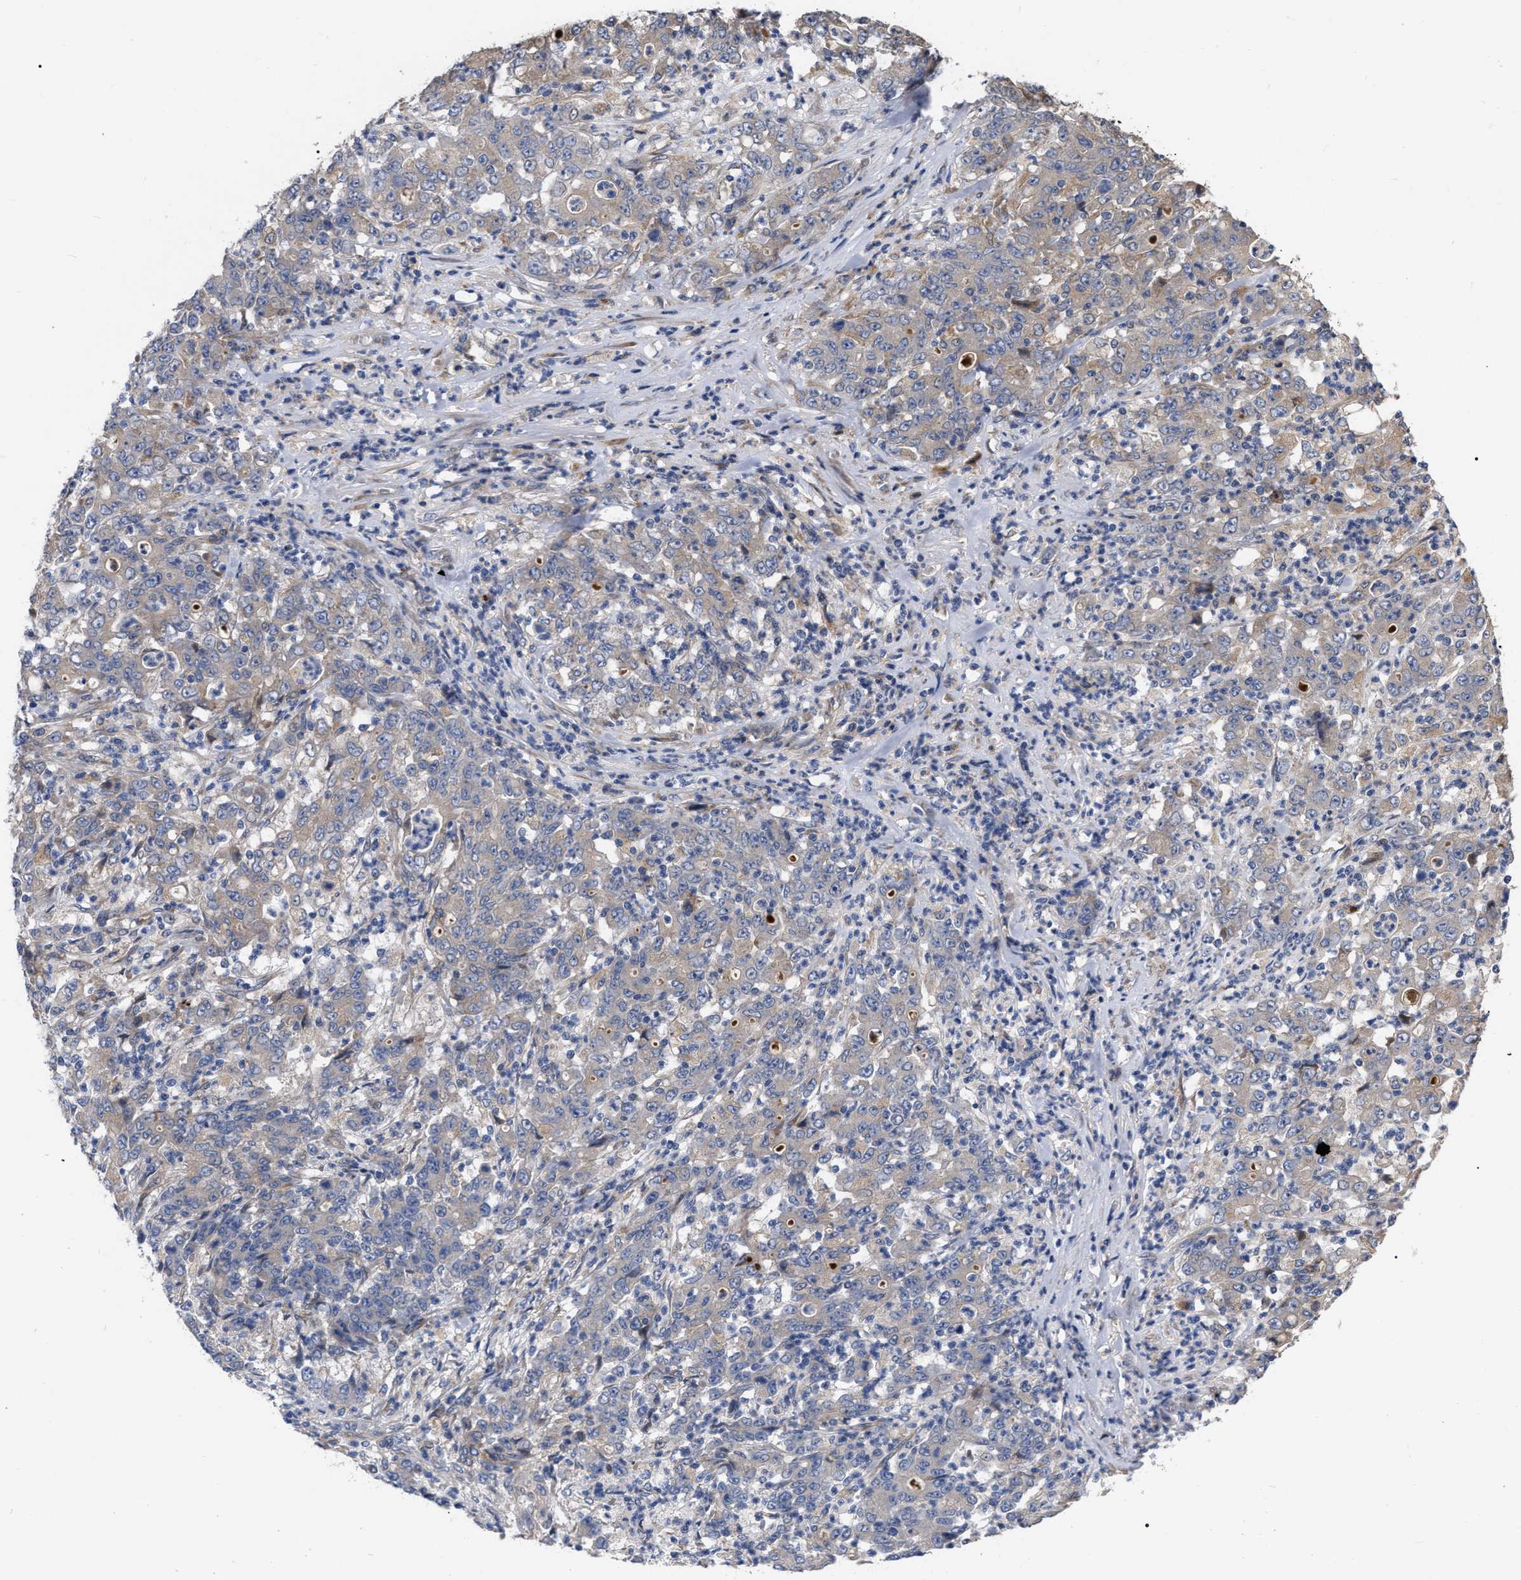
{"staining": {"intensity": "weak", "quantity": "<25%", "location": "cytoplasmic/membranous"}, "tissue": "stomach cancer", "cell_type": "Tumor cells", "image_type": "cancer", "snomed": [{"axis": "morphology", "description": "Adenocarcinoma, NOS"}, {"axis": "topography", "description": "Stomach, lower"}], "caption": "Histopathology image shows no significant protein expression in tumor cells of stomach adenocarcinoma.", "gene": "MLST8", "patient": {"sex": "female", "age": 71}}